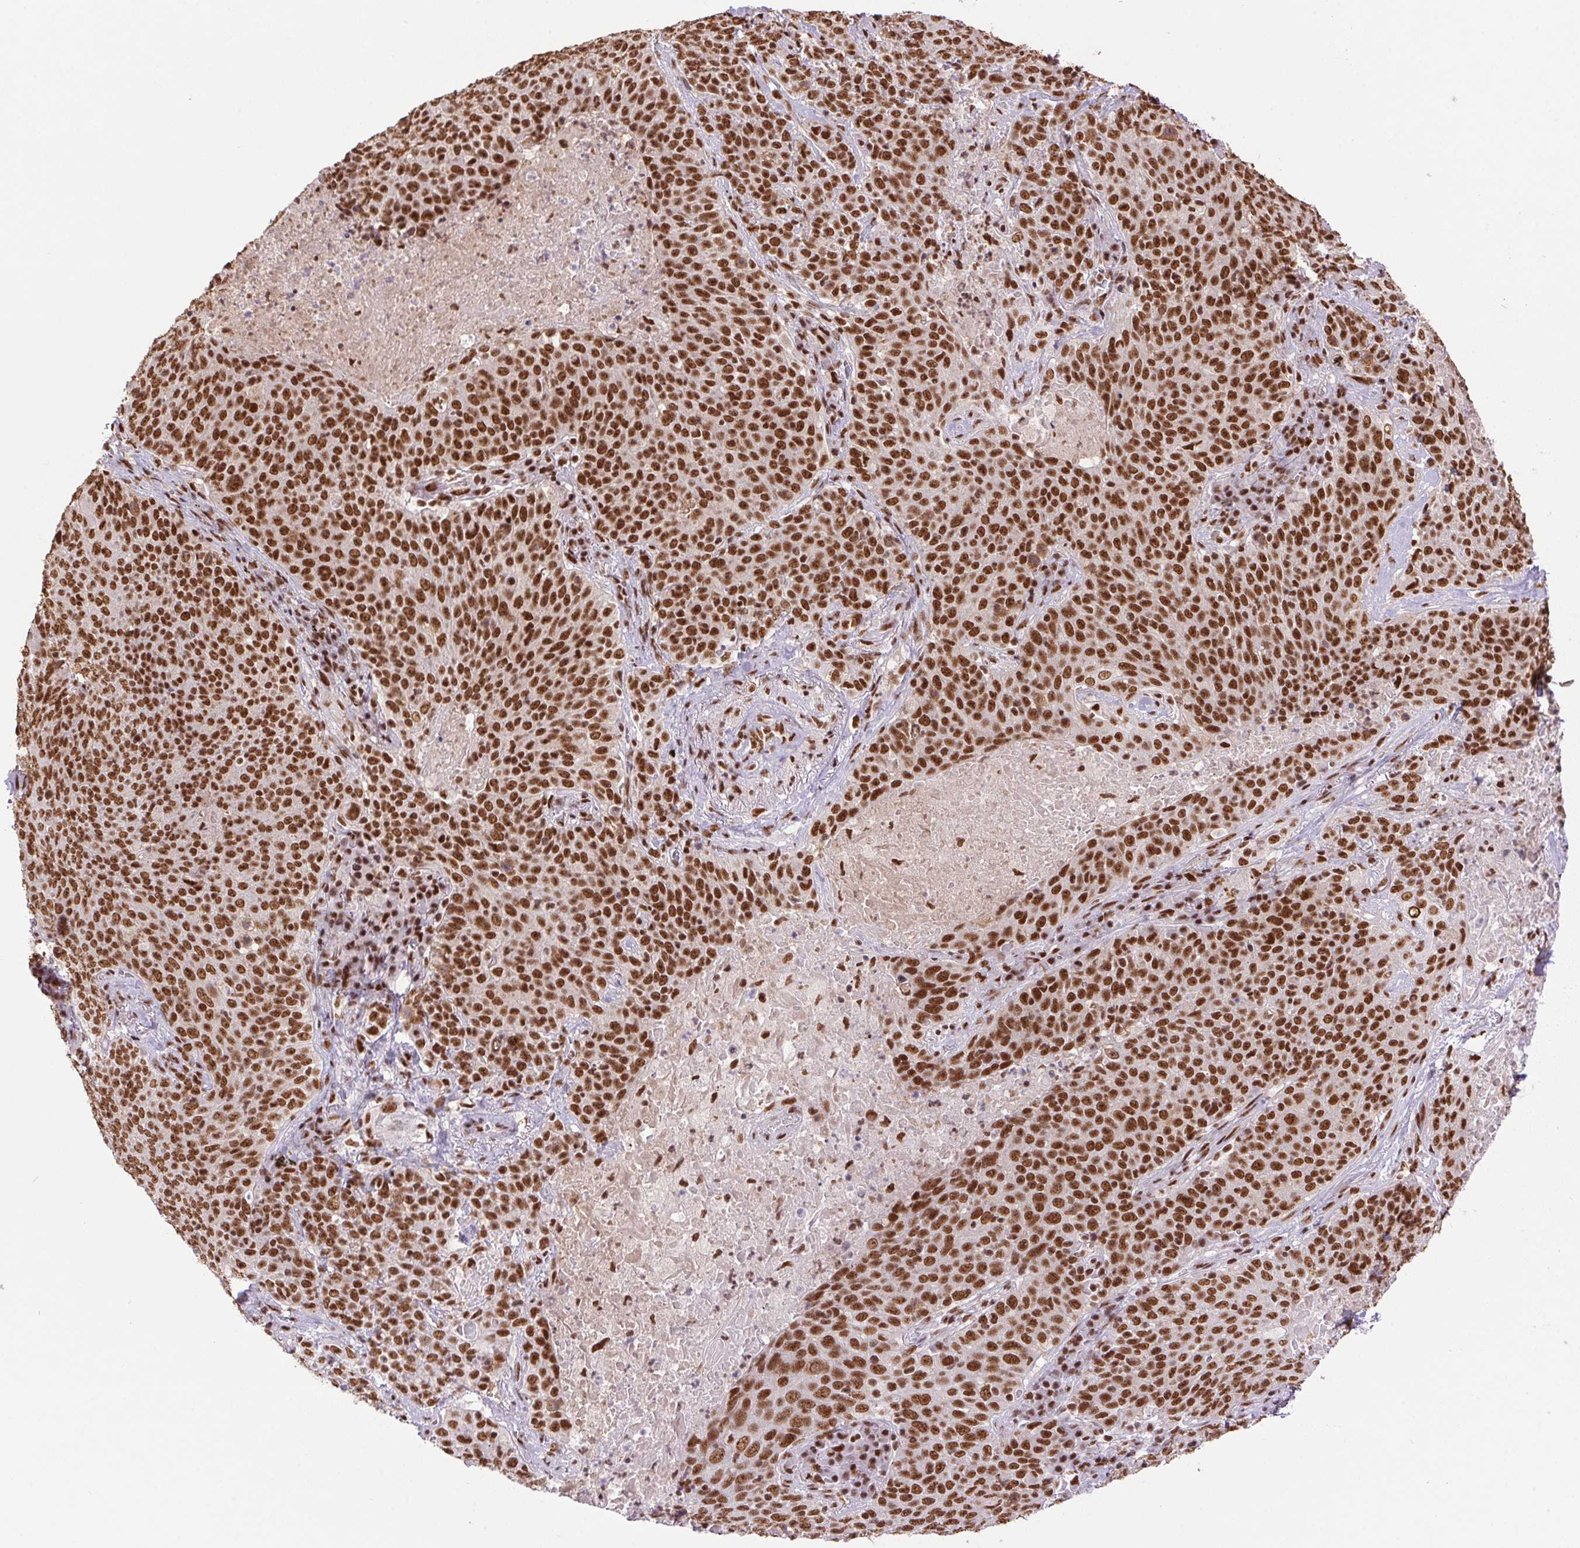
{"staining": {"intensity": "strong", "quantity": ">75%", "location": "nuclear"}, "tissue": "lung cancer", "cell_type": "Tumor cells", "image_type": "cancer", "snomed": [{"axis": "morphology", "description": "Squamous cell carcinoma, NOS"}, {"axis": "topography", "description": "Lung"}], "caption": "Protein expression analysis of human squamous cell carcinoma (lung) reveals strong nuclear staining in about >75% of tumor cells. (Brightfield microscopy of DAB IHC at high magnification).", "gene": "ZNF207", "patient": {"sex": "male", "age": 82}}